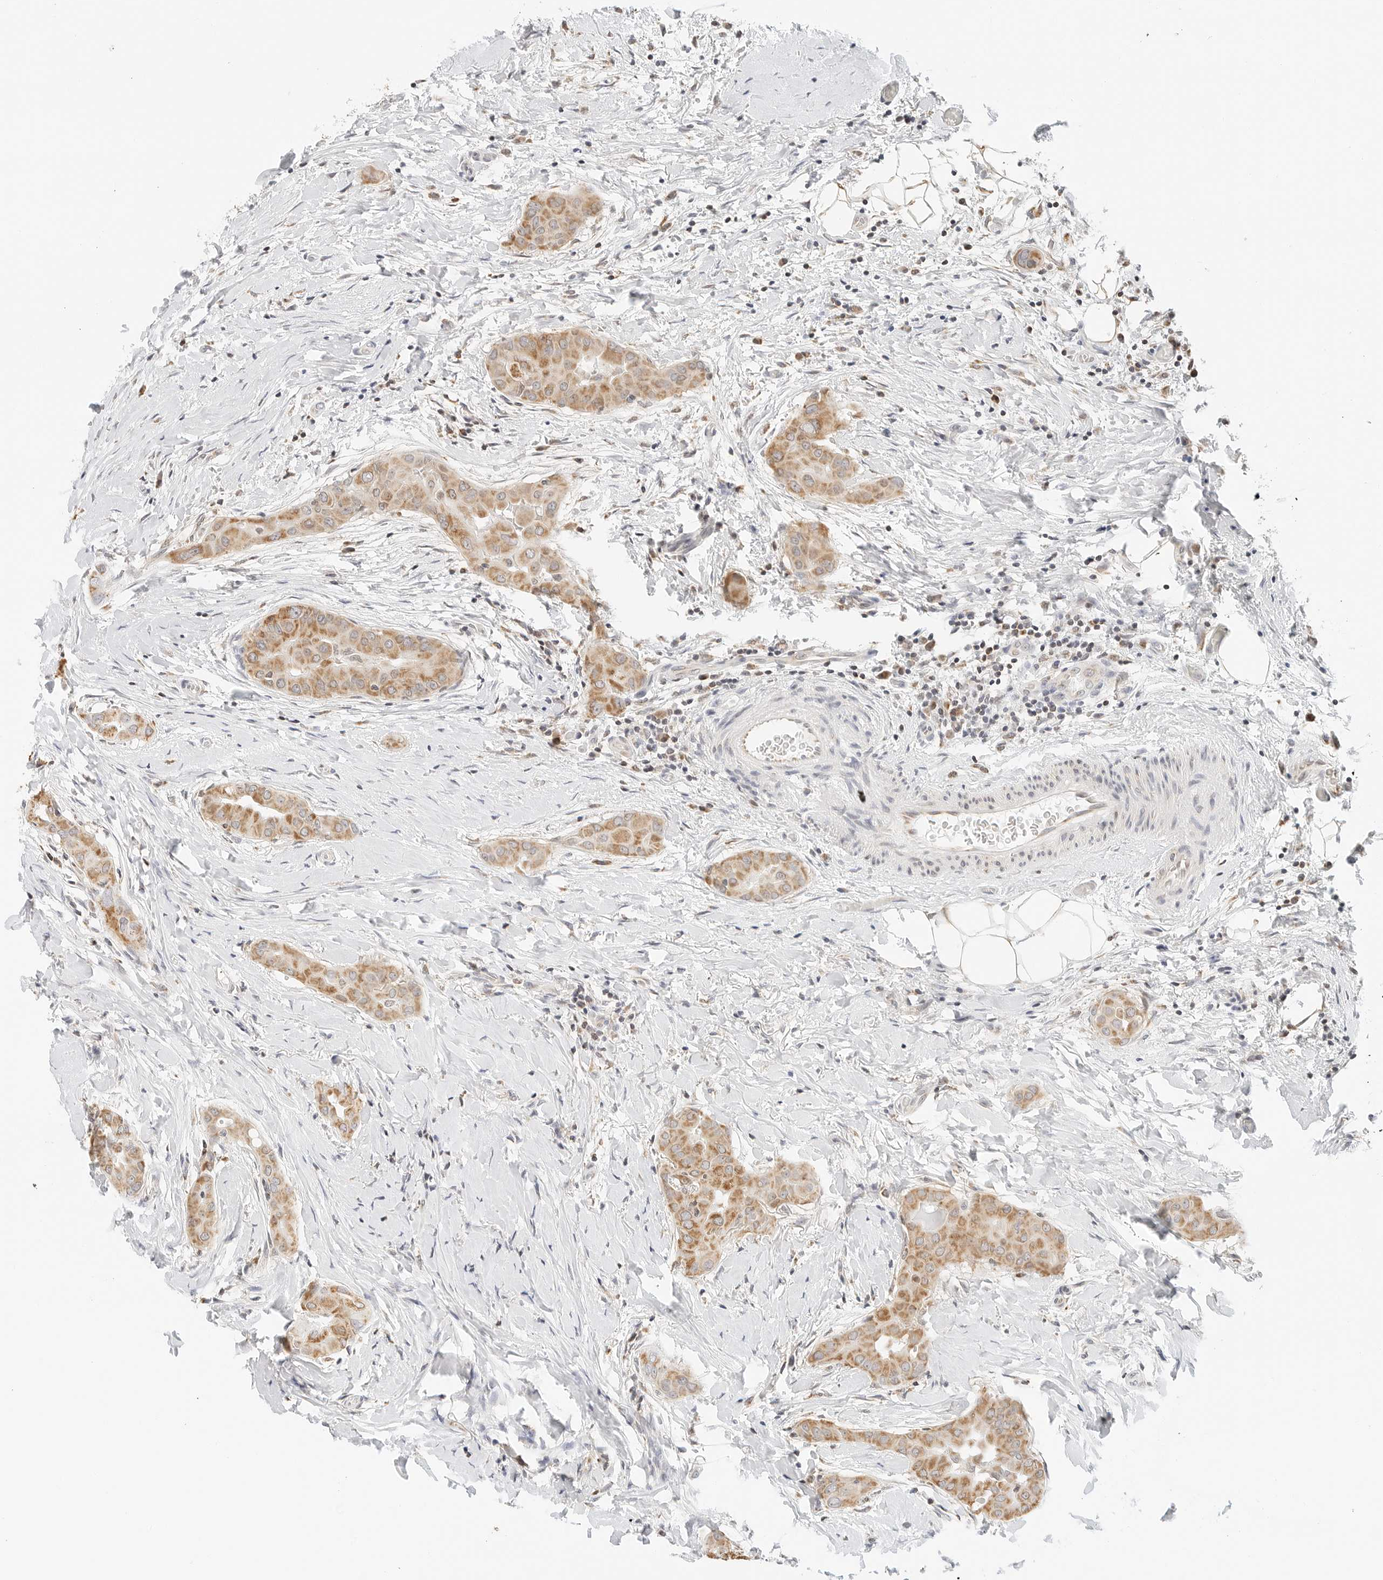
{"staining": {"intensity": "moderate", "quantity": ">75%", "location": "cytoplasmic/membranous"}, "tissue": "thyroid cancer", "cell_type": "Tumor cells", "image_type": "cancer", "snomed": [{"axis": "morphology", "description": "Papillary adenocarcinoma, NOS"}, {"axis": "topography", "description": "Thyroid gland"}], "caption": "Thyroid cancer (papillary adenocarcinoma) stained for a protein (brown) shows moderate cytoplasmic/membranous positive staining in about >75% of tumor cells.", "gene": "ATL1", "patient": {"sex": "male", "age": 33}}